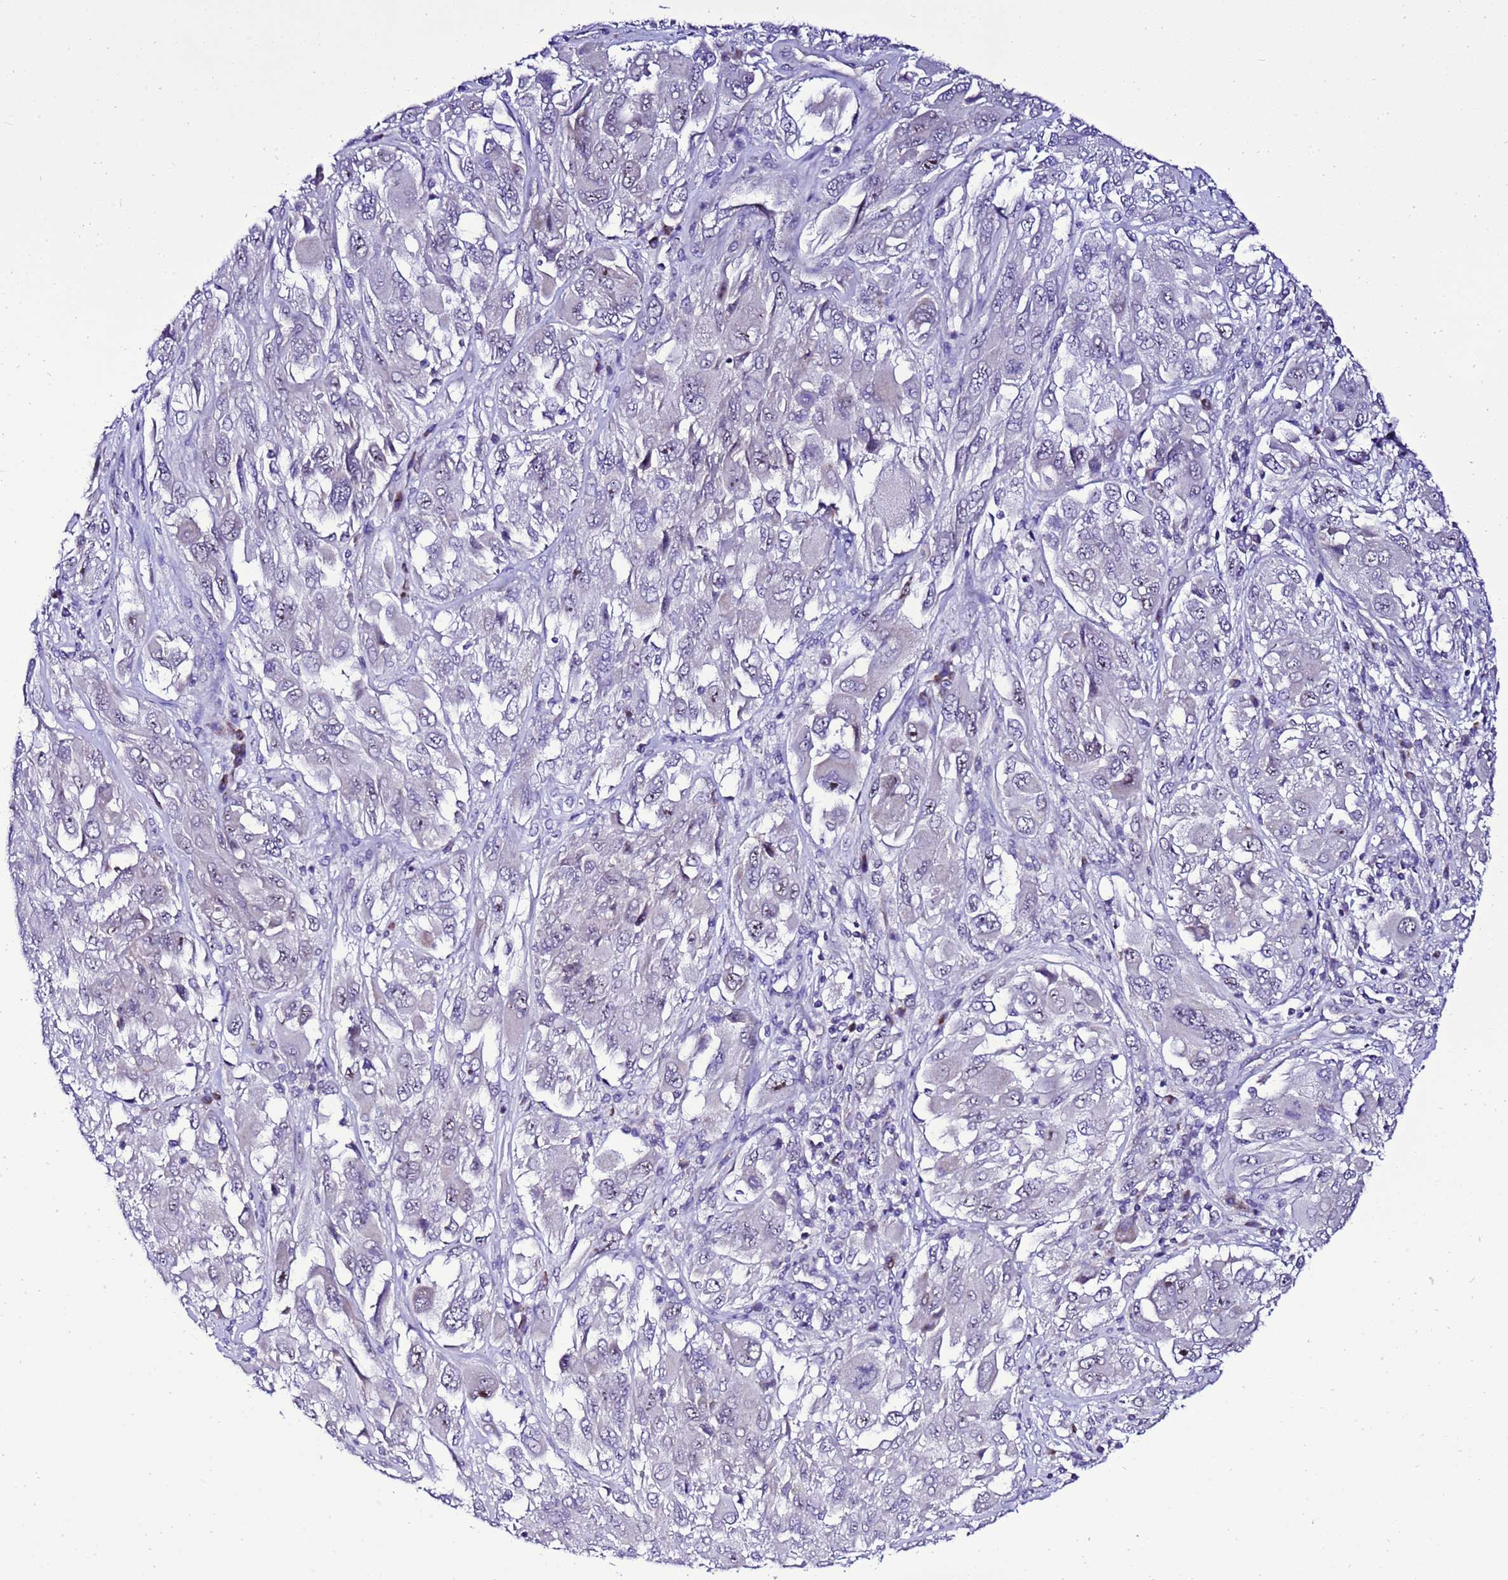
{"staining": {"intensity": "negative", "quantity": "none", "location": "none"}, "tissue": "melanoma", "cell_type": "Tumor cells", "image_type": "cancer", "snomed": [{"axis": "morphology", "description": "Malignant melanoma, NOS"}, {"axis": "topography", "description": "Skin"}], "caption": "Protein analysis of melanoma demonstrates no significant positivity in tumor cells. Brightfield microscopy of immunohistochemistry stained with DAB (brown) and hematoxylin (blue), captured at high magnification.", "gene": "DPH6", "patient": {"sex": "female", "age": 91}}